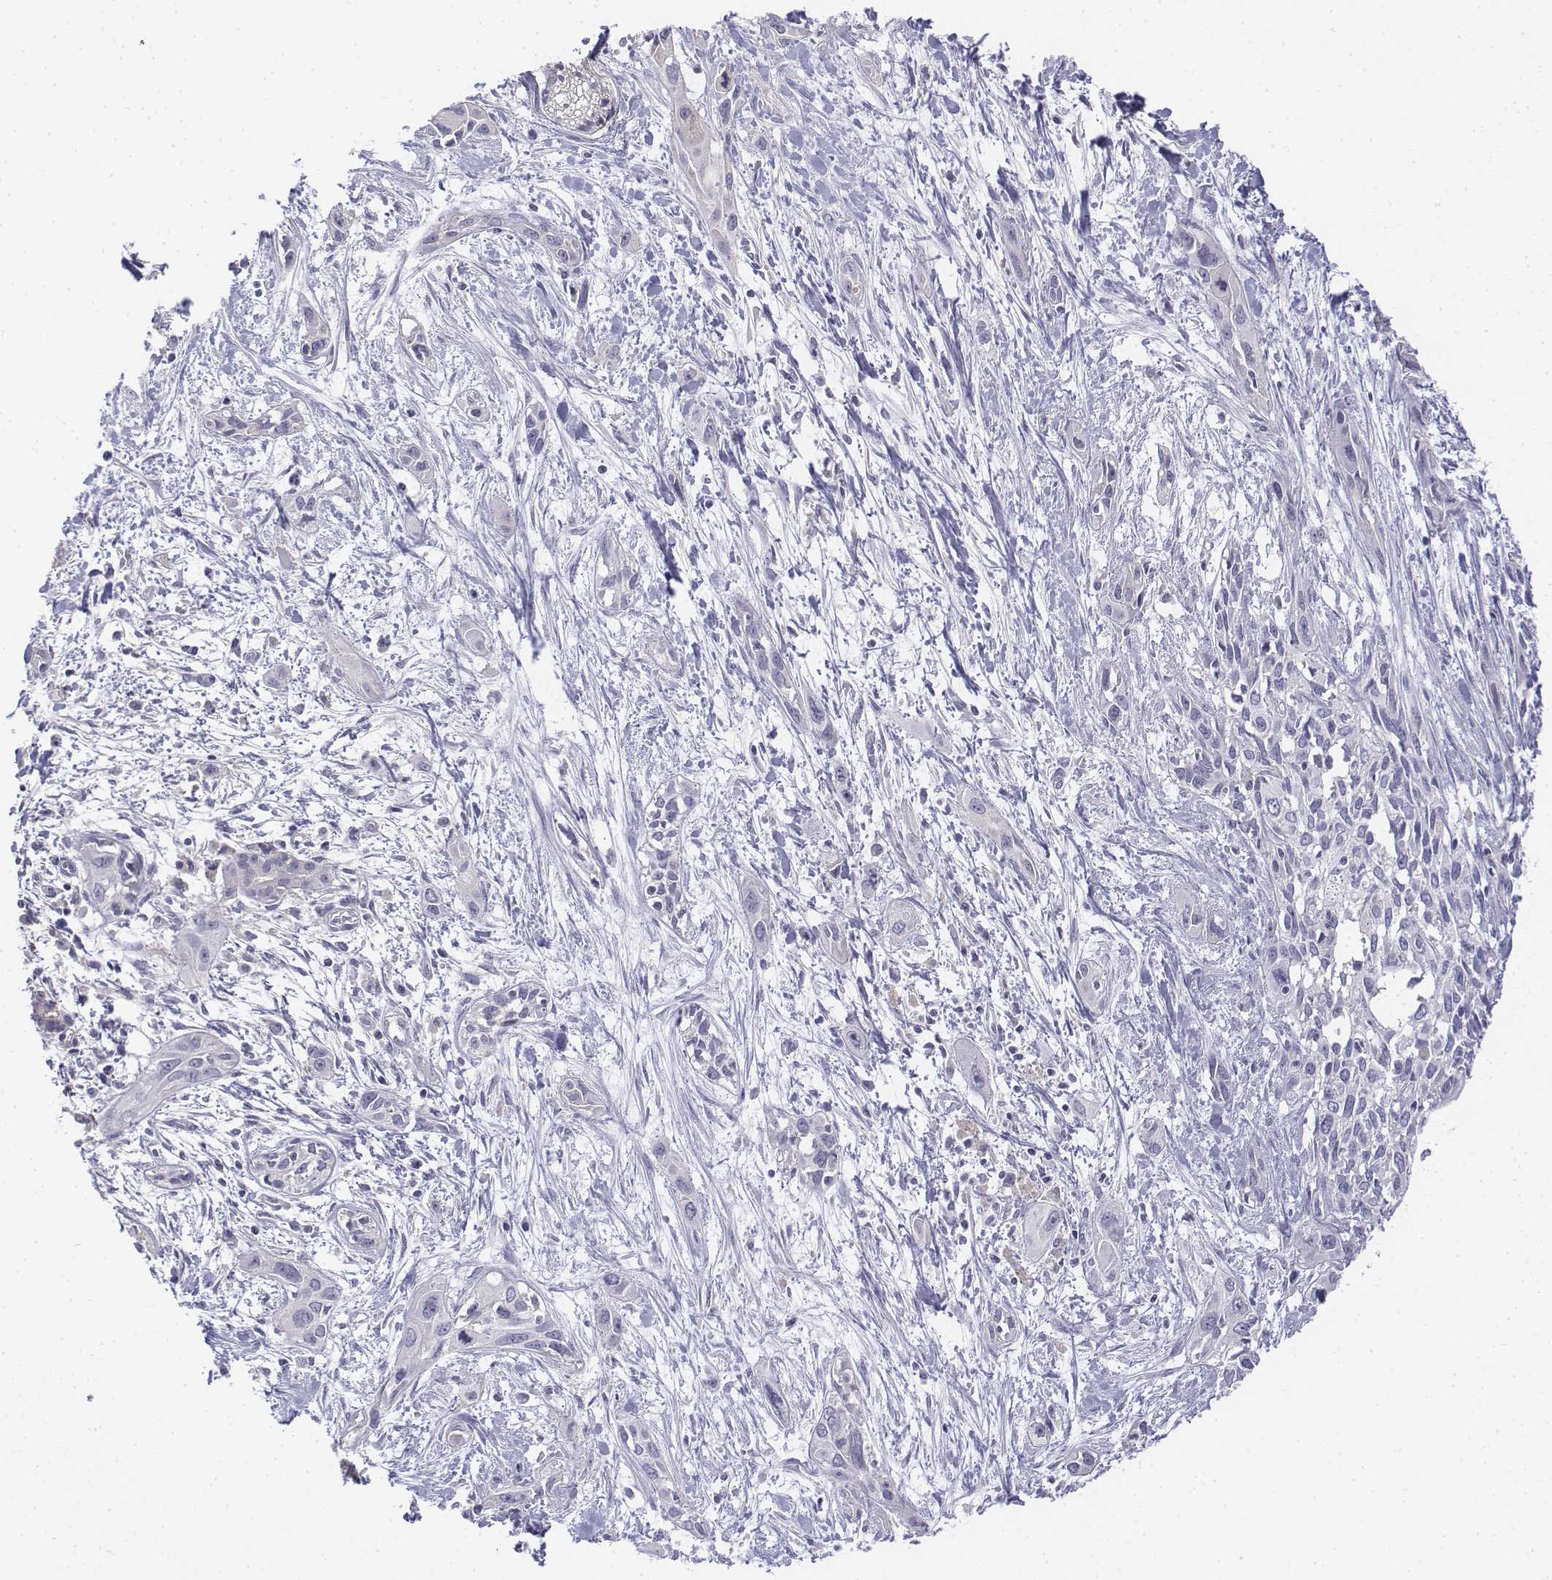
{"staining": {"intensity": "negative", "quantity": "none", "location": "none"}, "tissue": "pancreatic cancer", "cell_type": "Tumor cells", "image_type": "cancer", "snomed": [{"axis": "morphology", "description": "Adenocarcinoma, NOS"}, {"axis": "topography", "description": "Pancreas"}], "caption": "Protein analysis of pancreatic cancer (adenocarcinoma) displays no significant expression in tumor cells. Brightfield microscopy of IHC stained with DAB (3,3'-diaminobenzidine) (brown) and hematoxylin (blue), captured at high magnification.", "gene": "LGSN", "patient": {"sex": "female", "age": 55}}